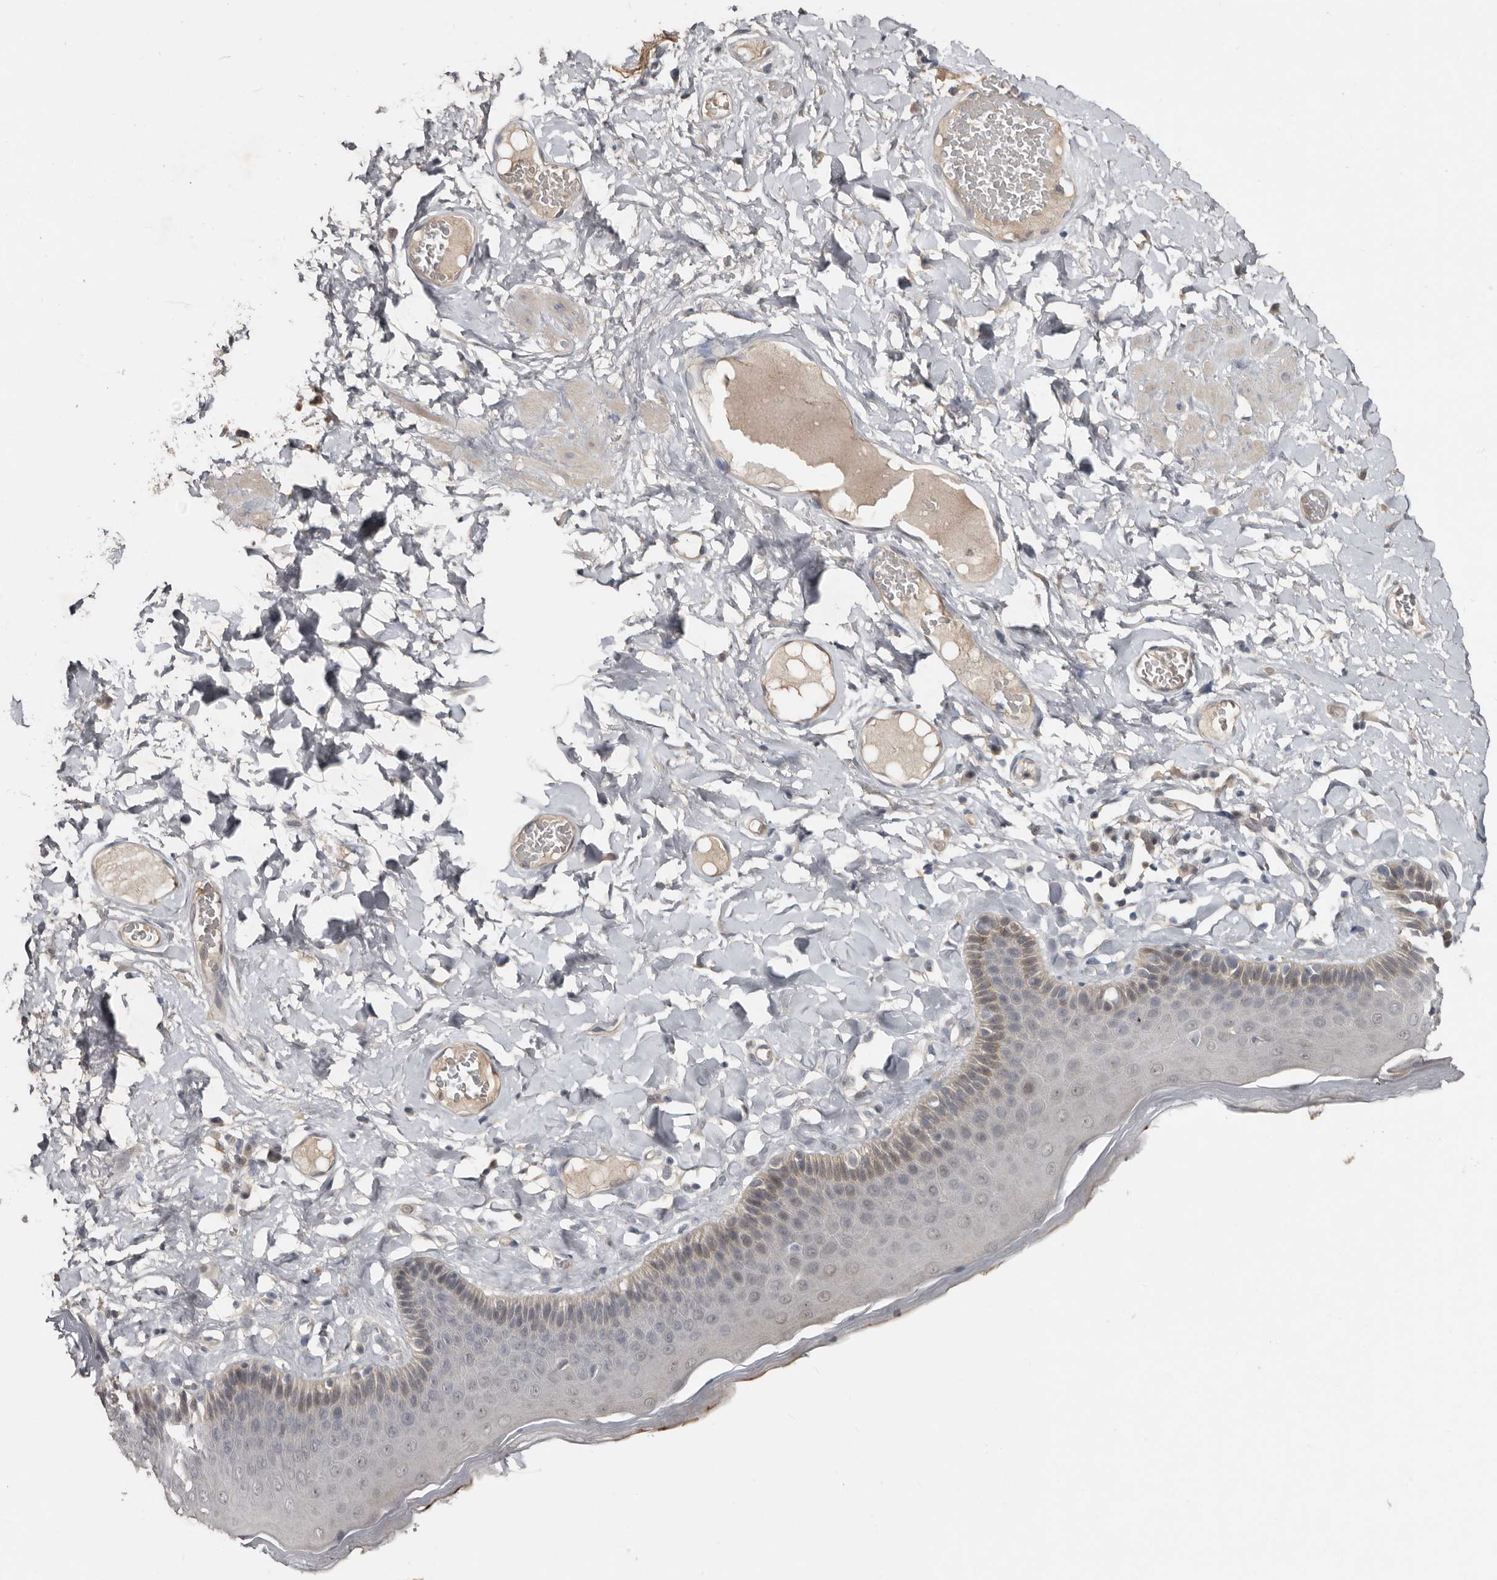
{"staining": {"intensity": "moderate", "quantity": "<25%", "location": "cytoplasmic/membranous"}, "tissue": "skin", "cell_type": "Epidermal cells", "image_type": "normal", "snomed": [{"axis": "morphology", "description": "Normal tissue, NOS"}, {"axis": "topography", "description": "Anal"}], "caption": "Normal skin demonstrates moderate cytoplasmic/membranous expression in approximately <25% of epidermal cells.", "gene": "RBKS", "patient": {"sex": "male", "age": 69}}